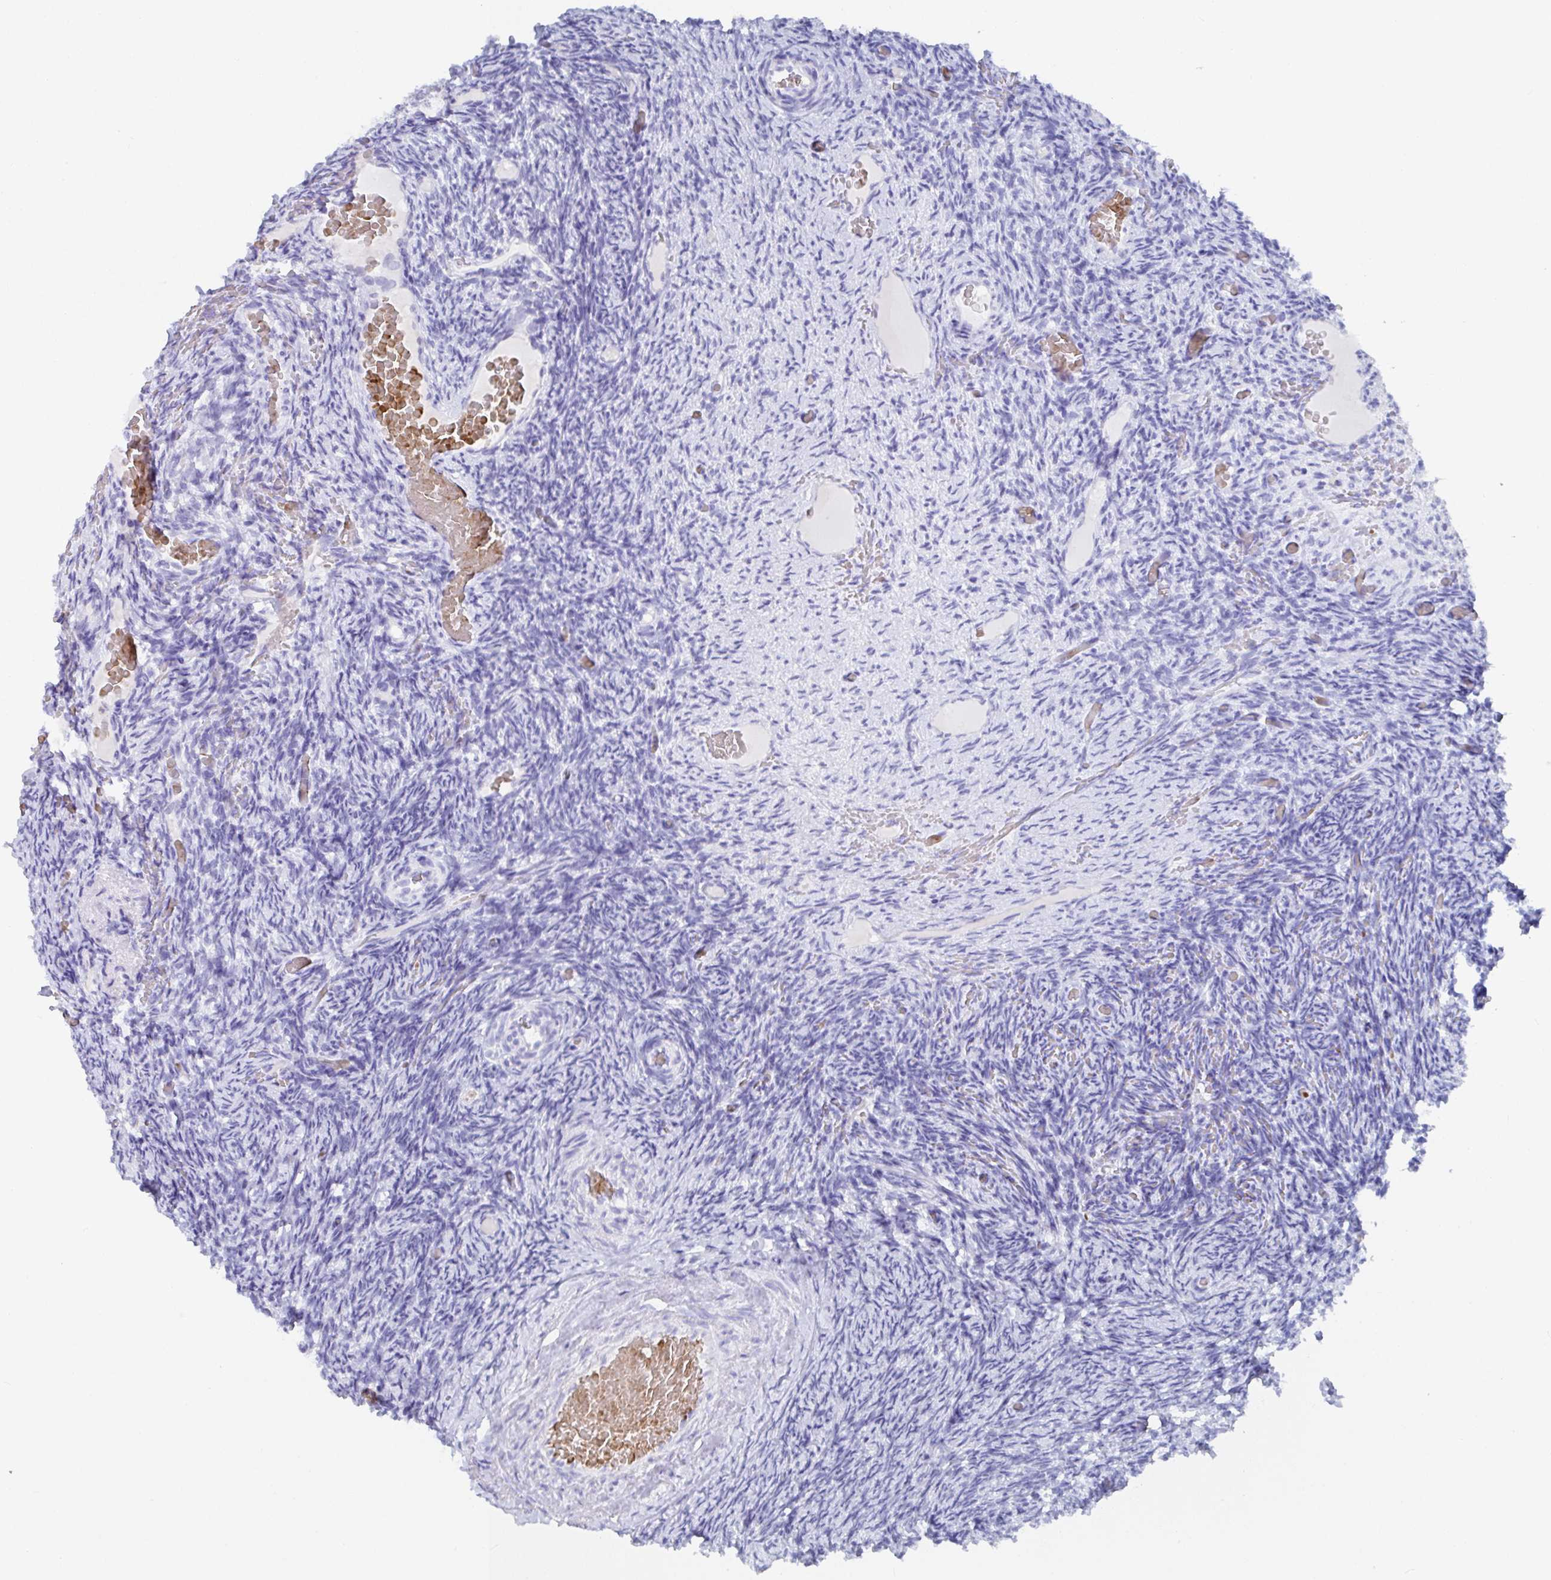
{"staining": {"intensity": "negative", "quantity": "none", "location": "none"}, "tissue": "ovary", "cell_type": "Ovarian stroma cells", "image_type": "normal", "snomed": [{"axis": "morphology", "description": "Normal tissue, NOS"}, {"axis": "topography", "description": "Ovary"}], "caption": "Immunohistochemistry (IHC) of normal human ovary demonstrates no expression in ovarian stroma cells.", "gene": "CLDN8", "patient": {"sex": "female", "age": 34}}